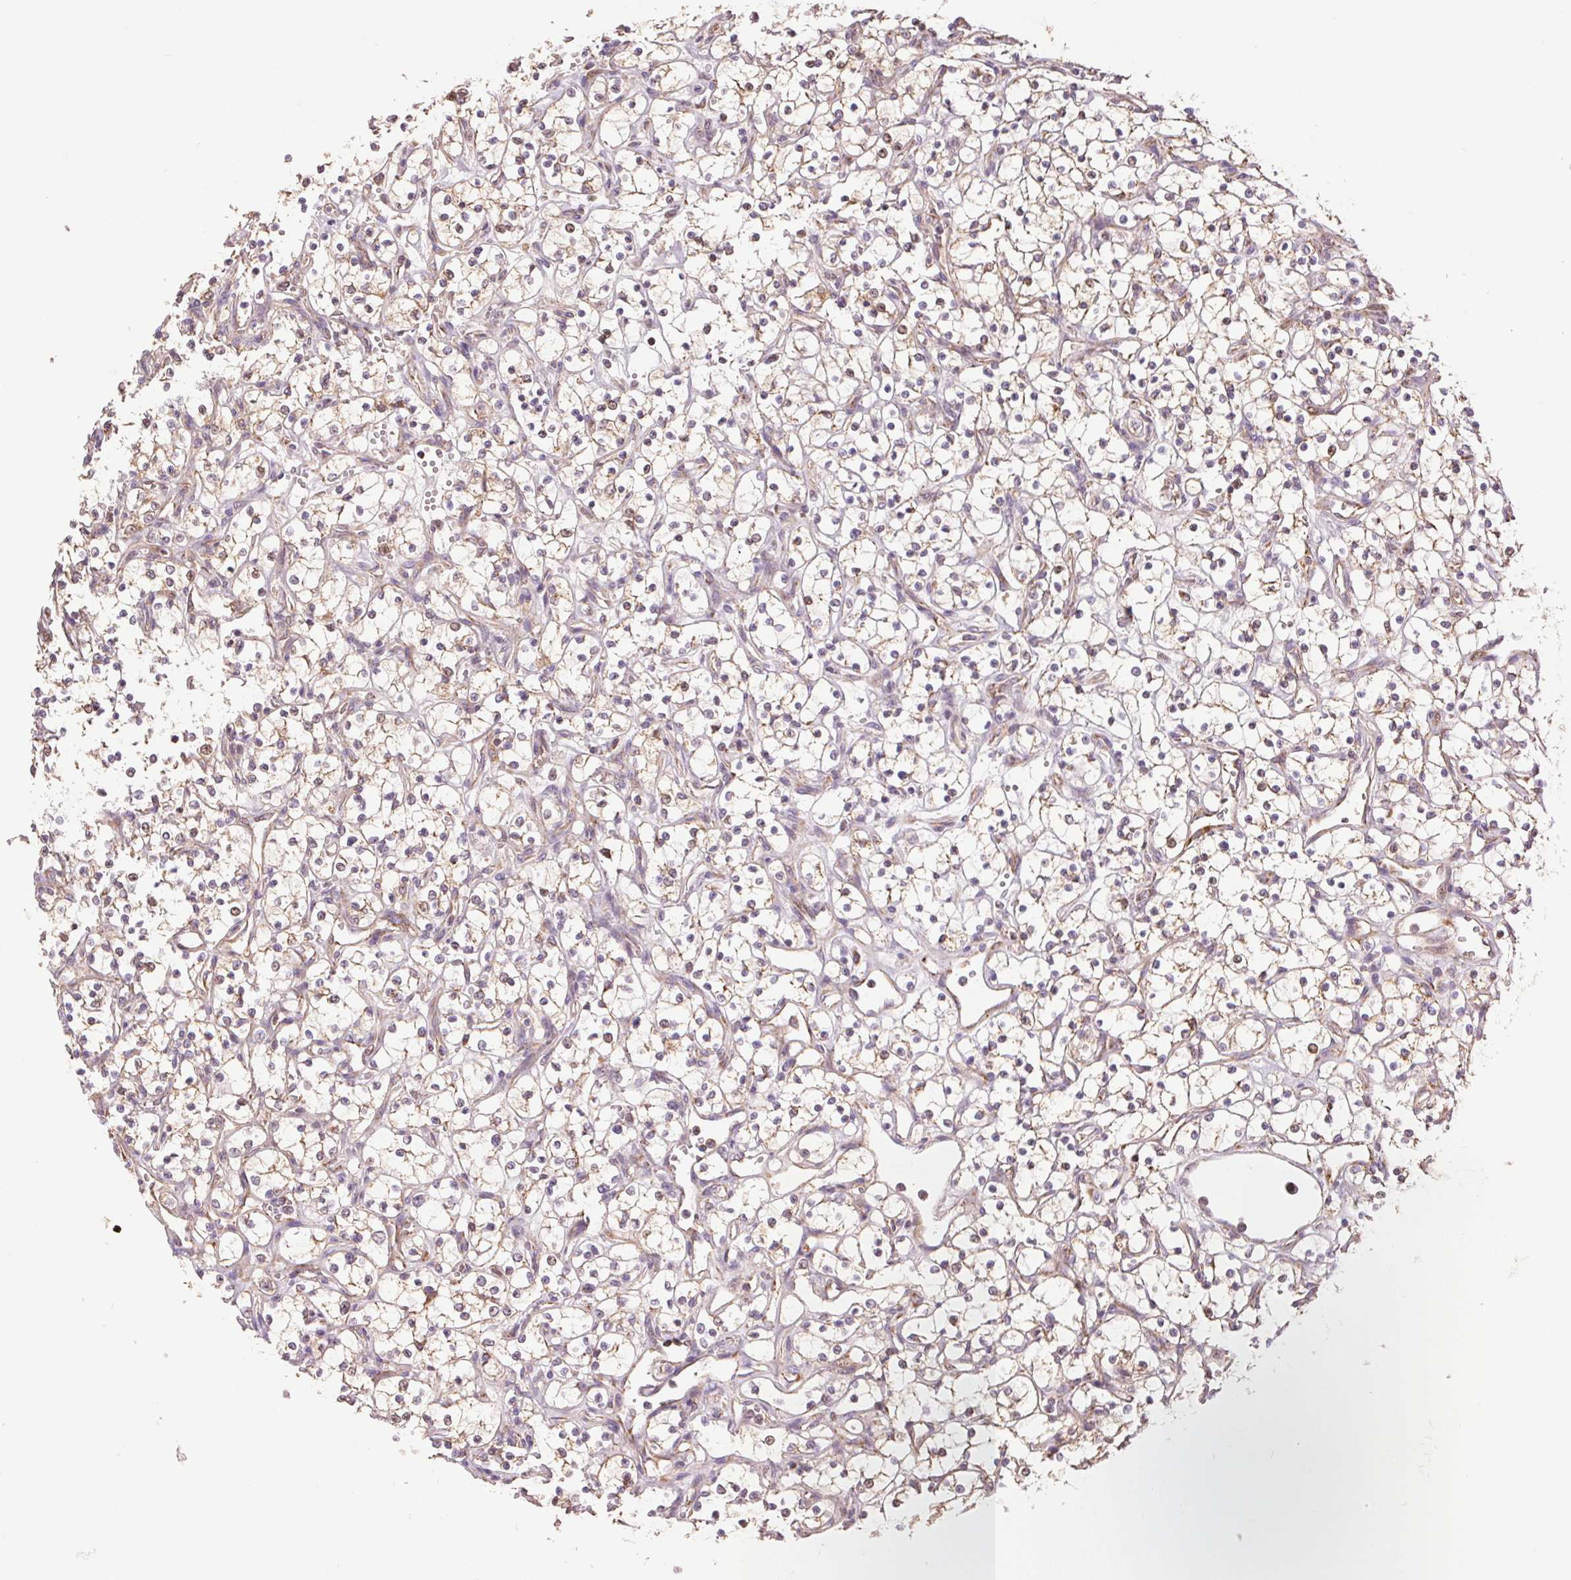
{"staining": {"intensity": "weak", "quantity": "25%-75%", "location": "cytoplasmic/membranous"}, "tissue": "renal cancer", "cell_type": "Tumor cells", "image_type": "cancer", "snomed": [{"axis": "morphology", "description": "Adenocarcinoma, NOS"}, {"axis": "topography", "description": "Kidney"}], "caption": "The histopathology image exhibits a brown stain indicating the presence of a protein in the cytoplasmic/membranous of tumor cells in renal adenocarcinoma.", "gene": "DGUOK", "patient": {"sex": "female", "age": 69}}